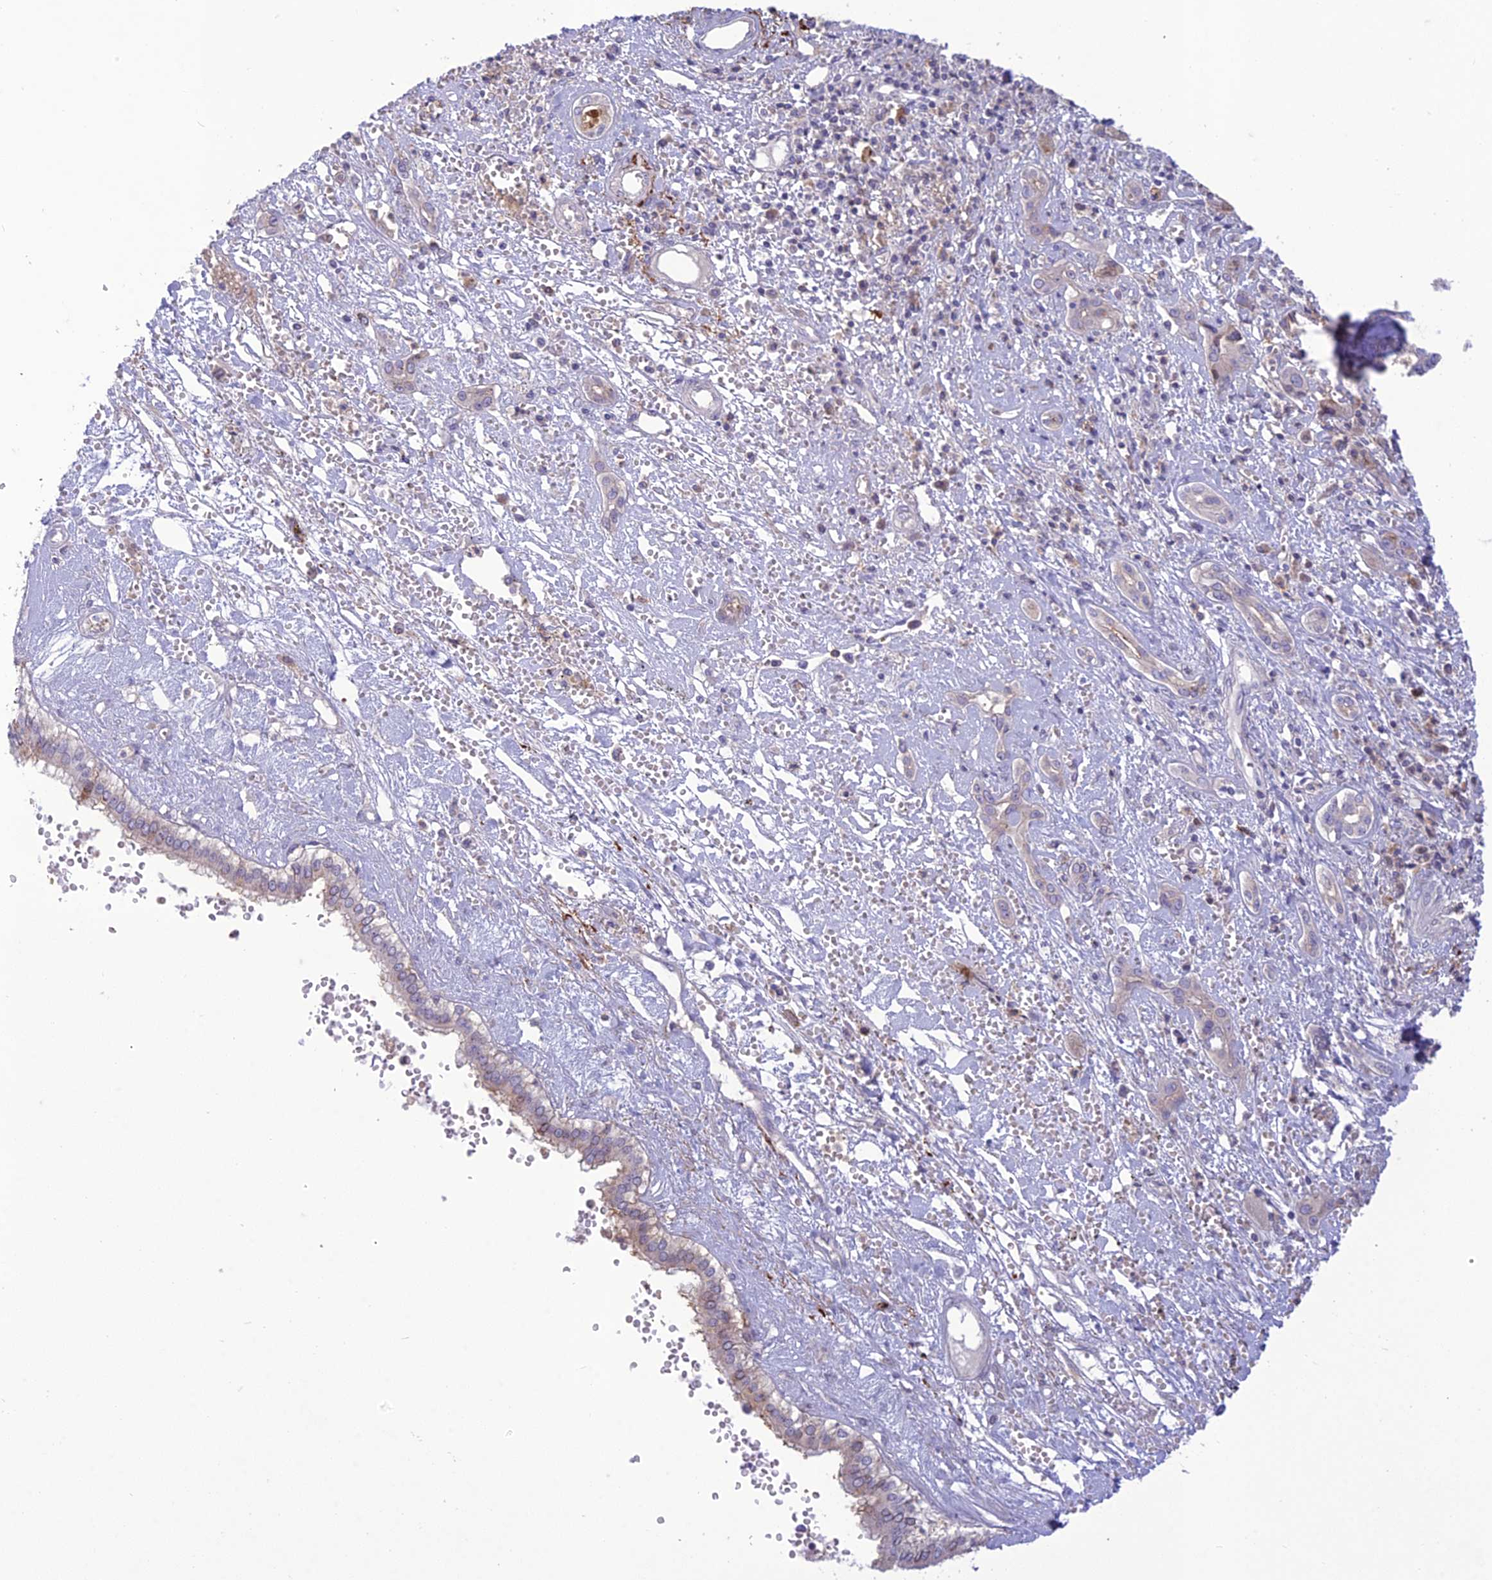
{"staining": {"intensity": "weak", "quantity": "<25%", "location": "cytoplasmic/membranous"}, "tissue": "liver cancer", "cell_type": "Tumor cells", "image_type": "cancer", "snomed": [{"axis": "morphology", "description": "Cholangiocarcinoma"}, {"axis": "topography", "description": "Liver"}], "caption": "Immunohistochemical staining of human liver cholangiocarcinoma displays no significant staining in tumor cells. (Stains: DAB (3,3'-diaminobenzidine) immunohistochemistry (IHC) with hematoxylin counter stain, Microscopy: brightfield microscopy at high magnification).", "gene": "ITGAE", "patient": {"sex": "male", "age": 67}}